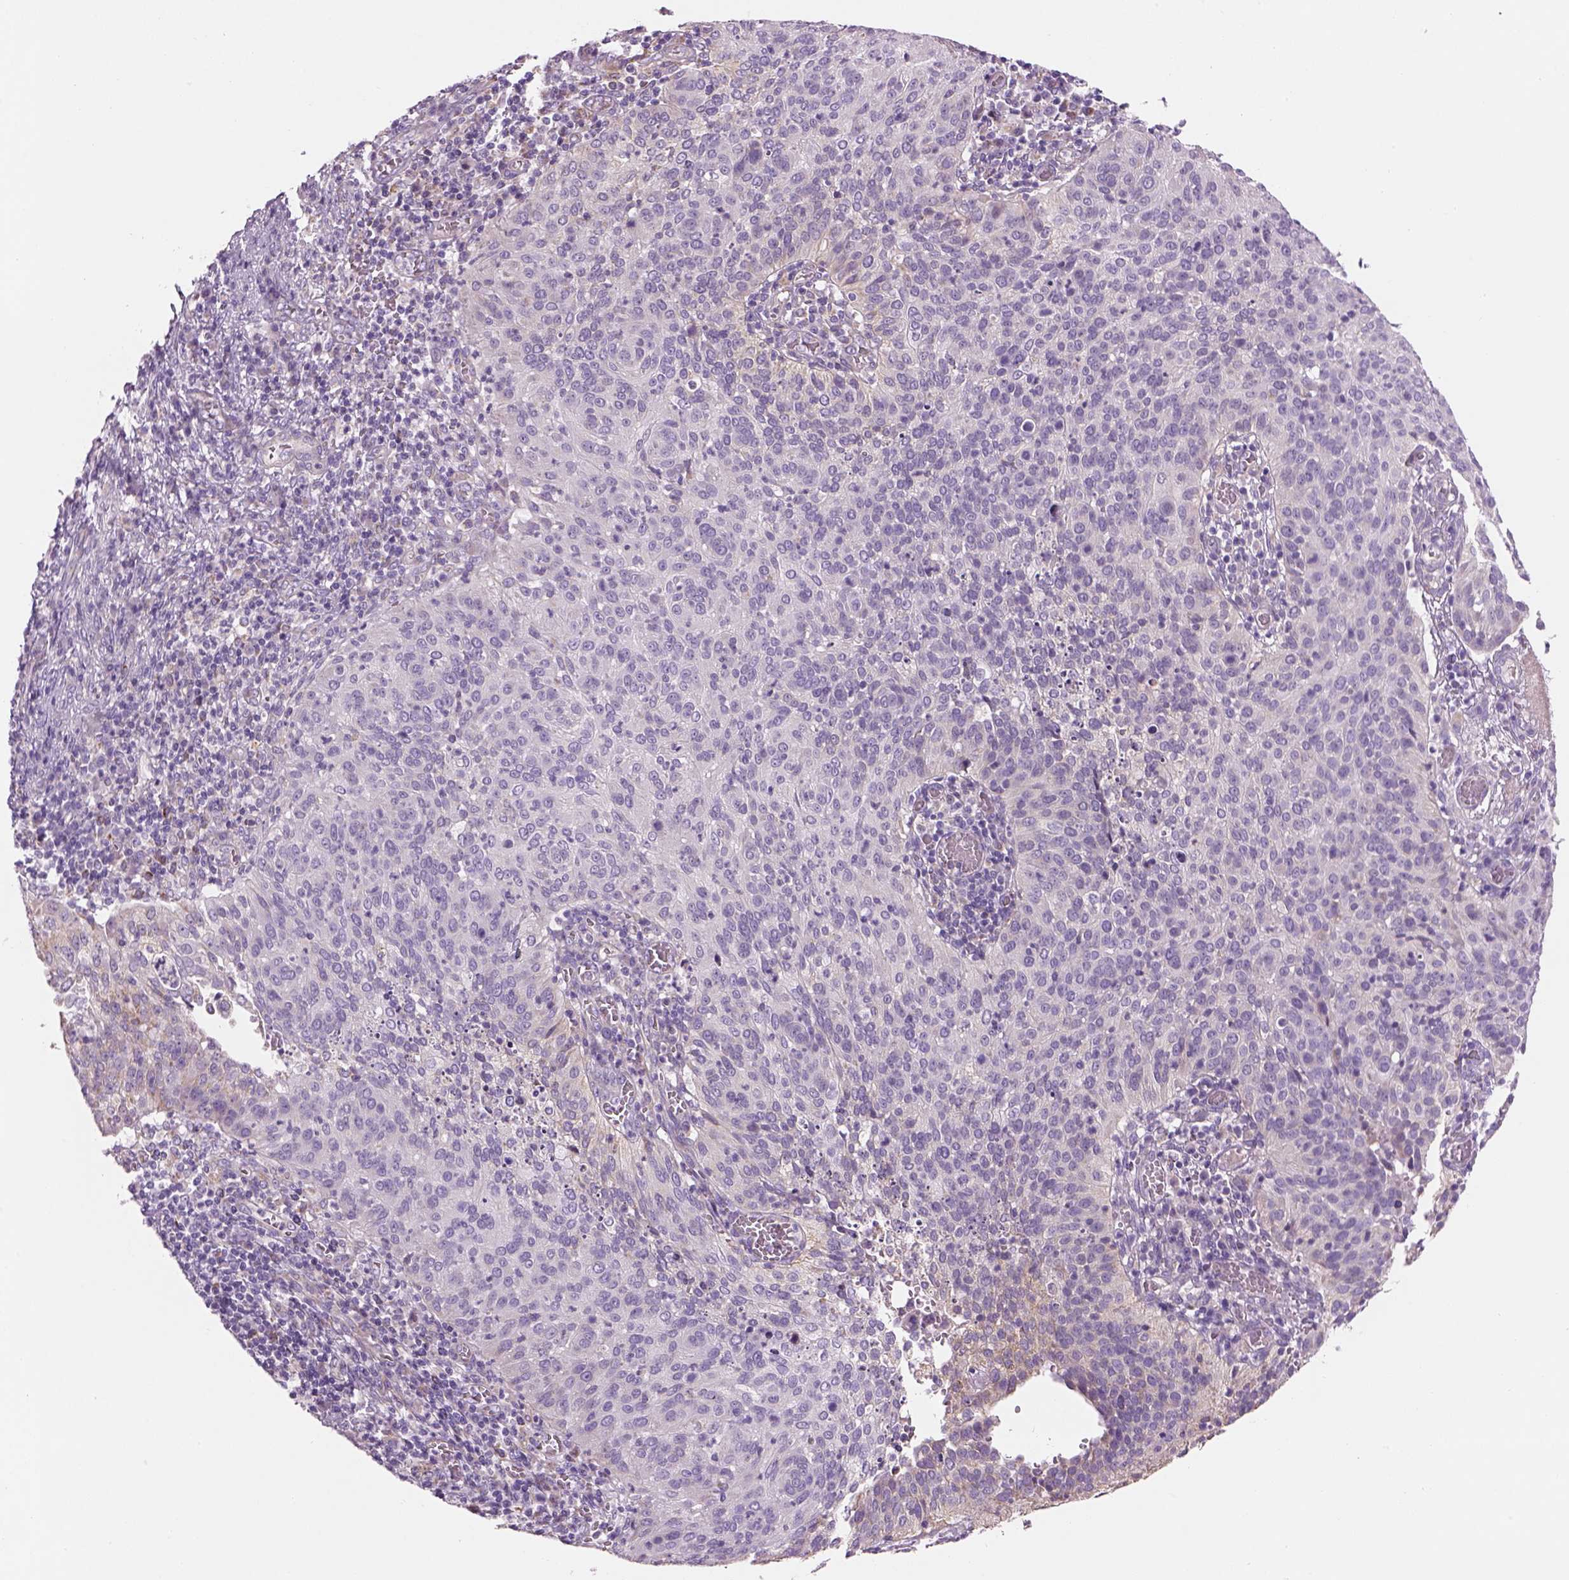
{"staining": {"intensity": "weak", "quantity": "<25%", "location": "cytoplasmic/membranous"}, "tissue": "cervical cancer", "cell_type": "Tumor cells", "image_type": "cancer", "snomed": [{"axis": "morphology", "description": "Squamous cell carcinoma, NOS"}, {"axis": "topography", "description": "Cervix"}], "caption": "Histopathology image shows no protein positivity in tumor cells of cervical cancer (squamous cell carcinoma) tissue. (DAB (3,3'-diaminobenzidine) IHC, high magnification).", "gene": "IFT52", "patient": {"sex": "female", "age": 39}}